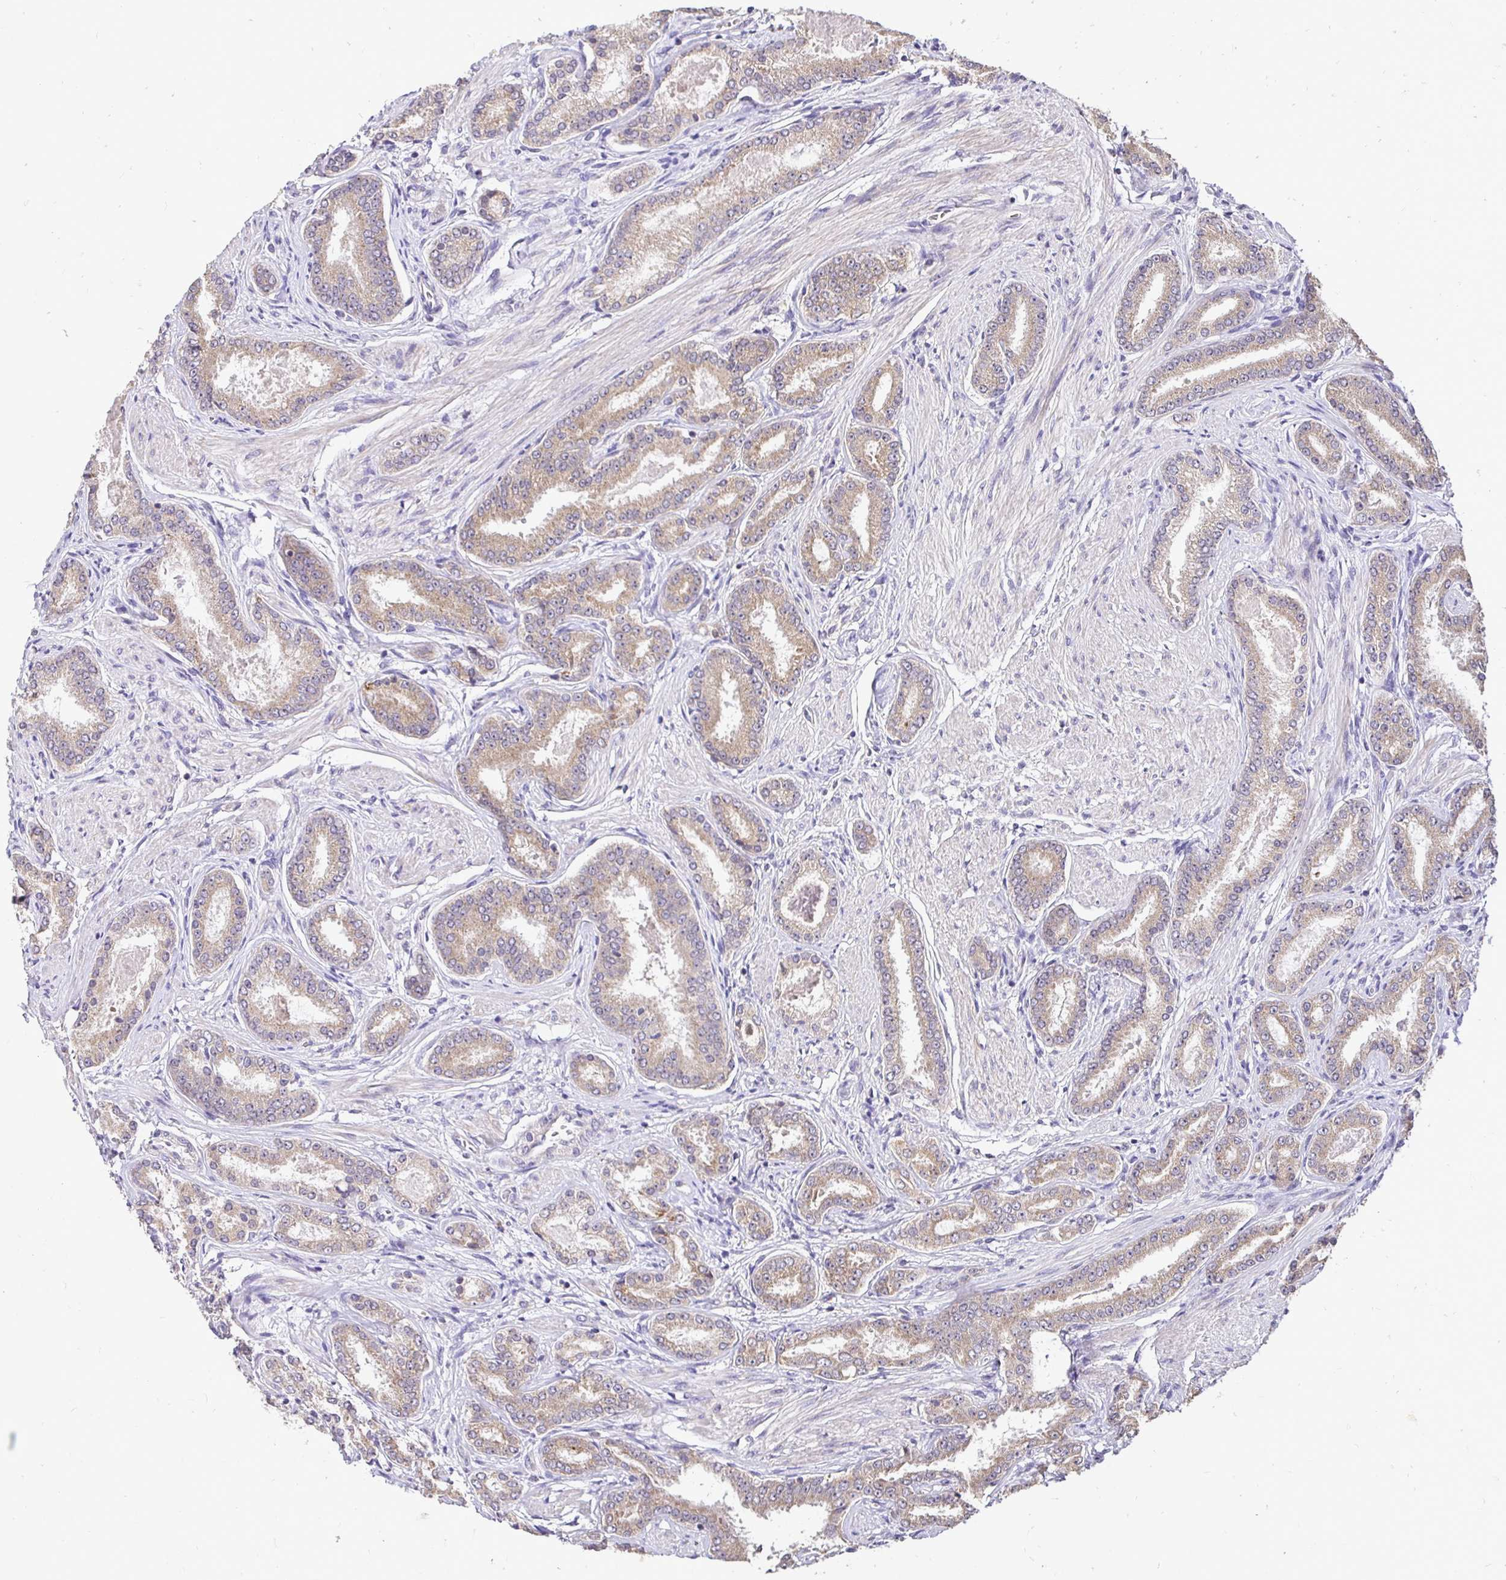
{"staining": {"intensity": "moderate", "quantity": ">75%", "location": "cytoplasmic/membranous"}, "tissue": "prostate cancer", "cell_type": "Tumor cells", "image_type": "cancer", "snomed": [{"axis": "morphology", "description": "Adenocarcinoma, High grade"}, {"axis": "topography", "description": "Prostate"}], "caption": "The image demonstrates staining of high-grade adenocarcinoma (prostate), revealing moderate cytoplasmic/membranous protein positivity (brown color) within tumor cells.", "gene": "RHEBL1", "patient": {"sex": "male", "age": 63}}